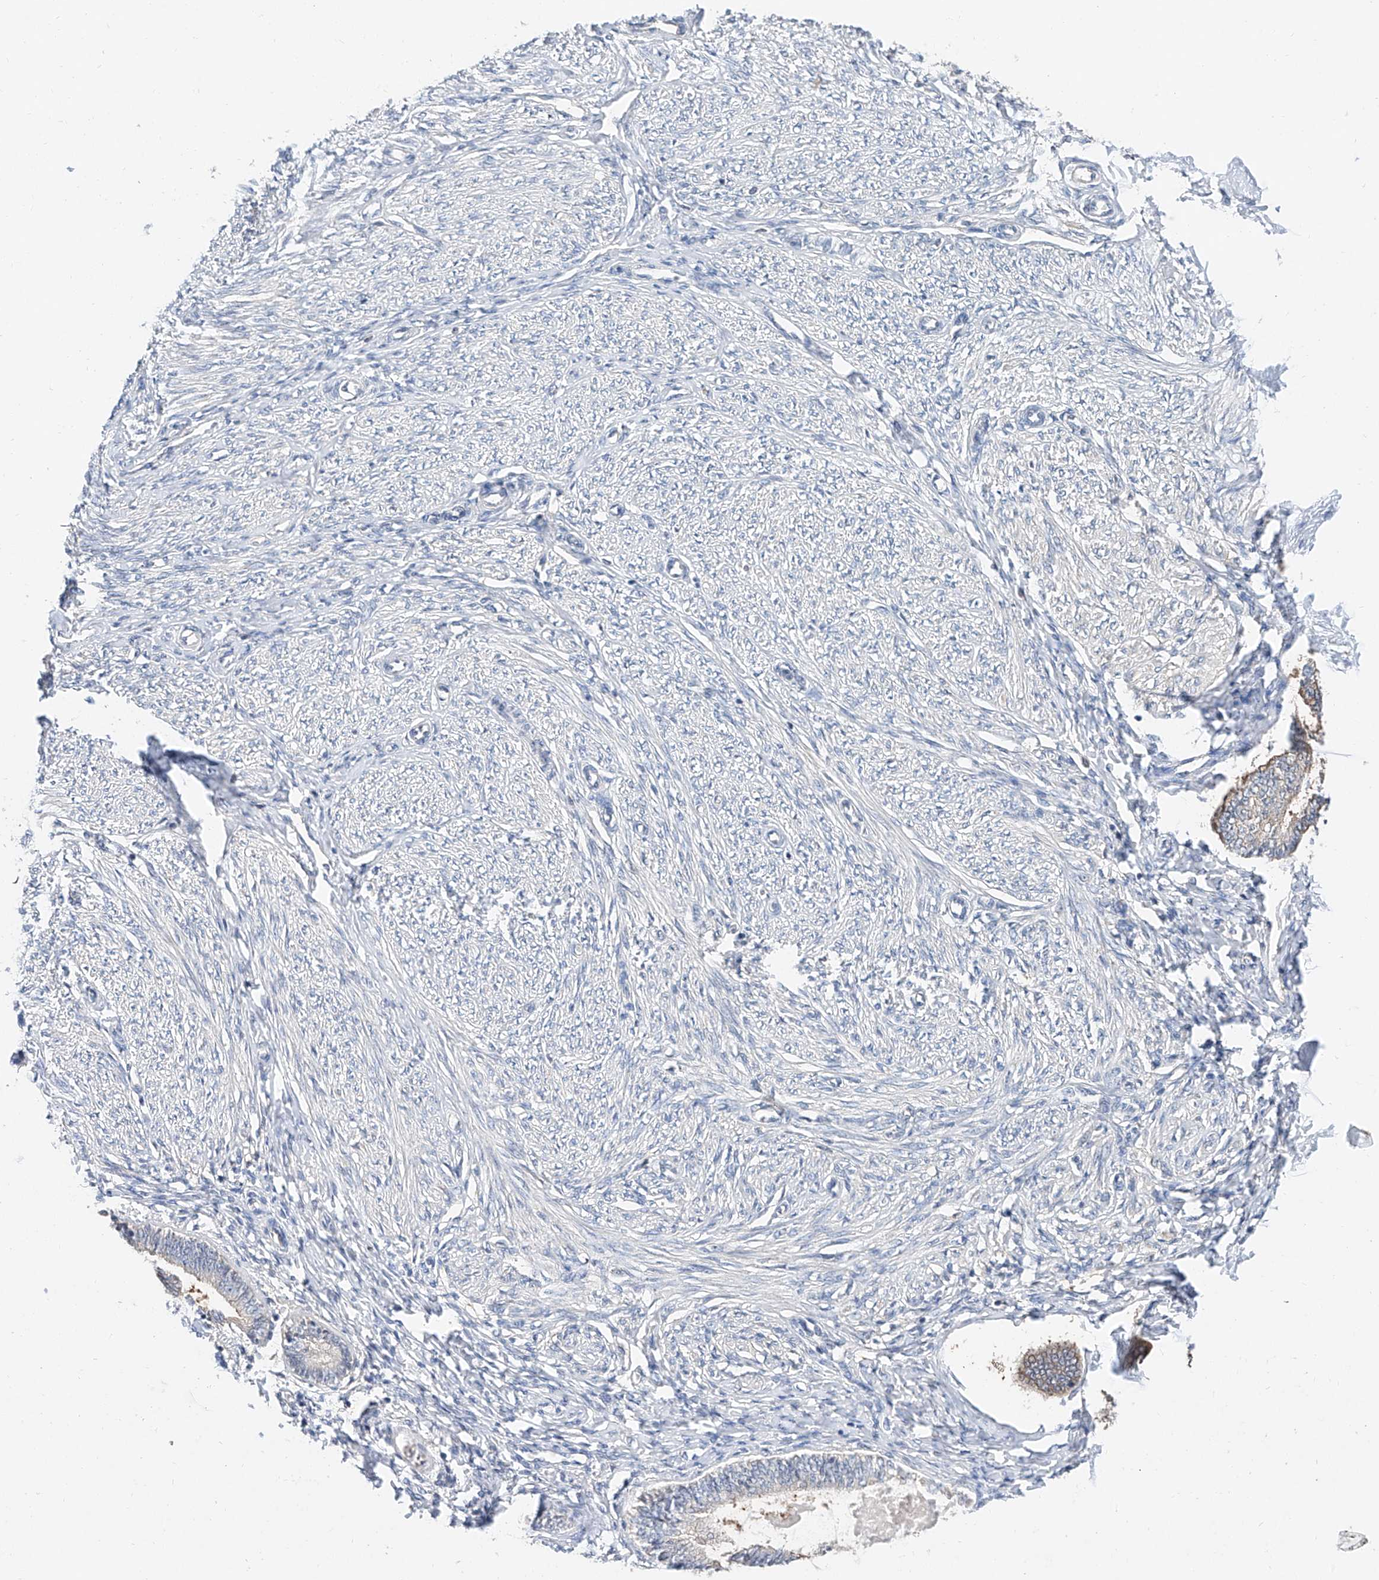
{"staining": {"intensity": "negative", "quantity": "none", "location": "none"}, "tissue": "endometrium", "cell_type": "Cells in endometrial stroma", "image_type": "normal", "snomed": [{"axis": "morphology", "description": "Normal tissue, NOS"}, {"axis": "topography", "description": "Endometrium"}], "caption": "Immunohistochemistry of benign endometrium reveals no expression in cells in endometrial stroma.", "gene": "FUCA2", "patient": {"sex": "female", "age": 72}}